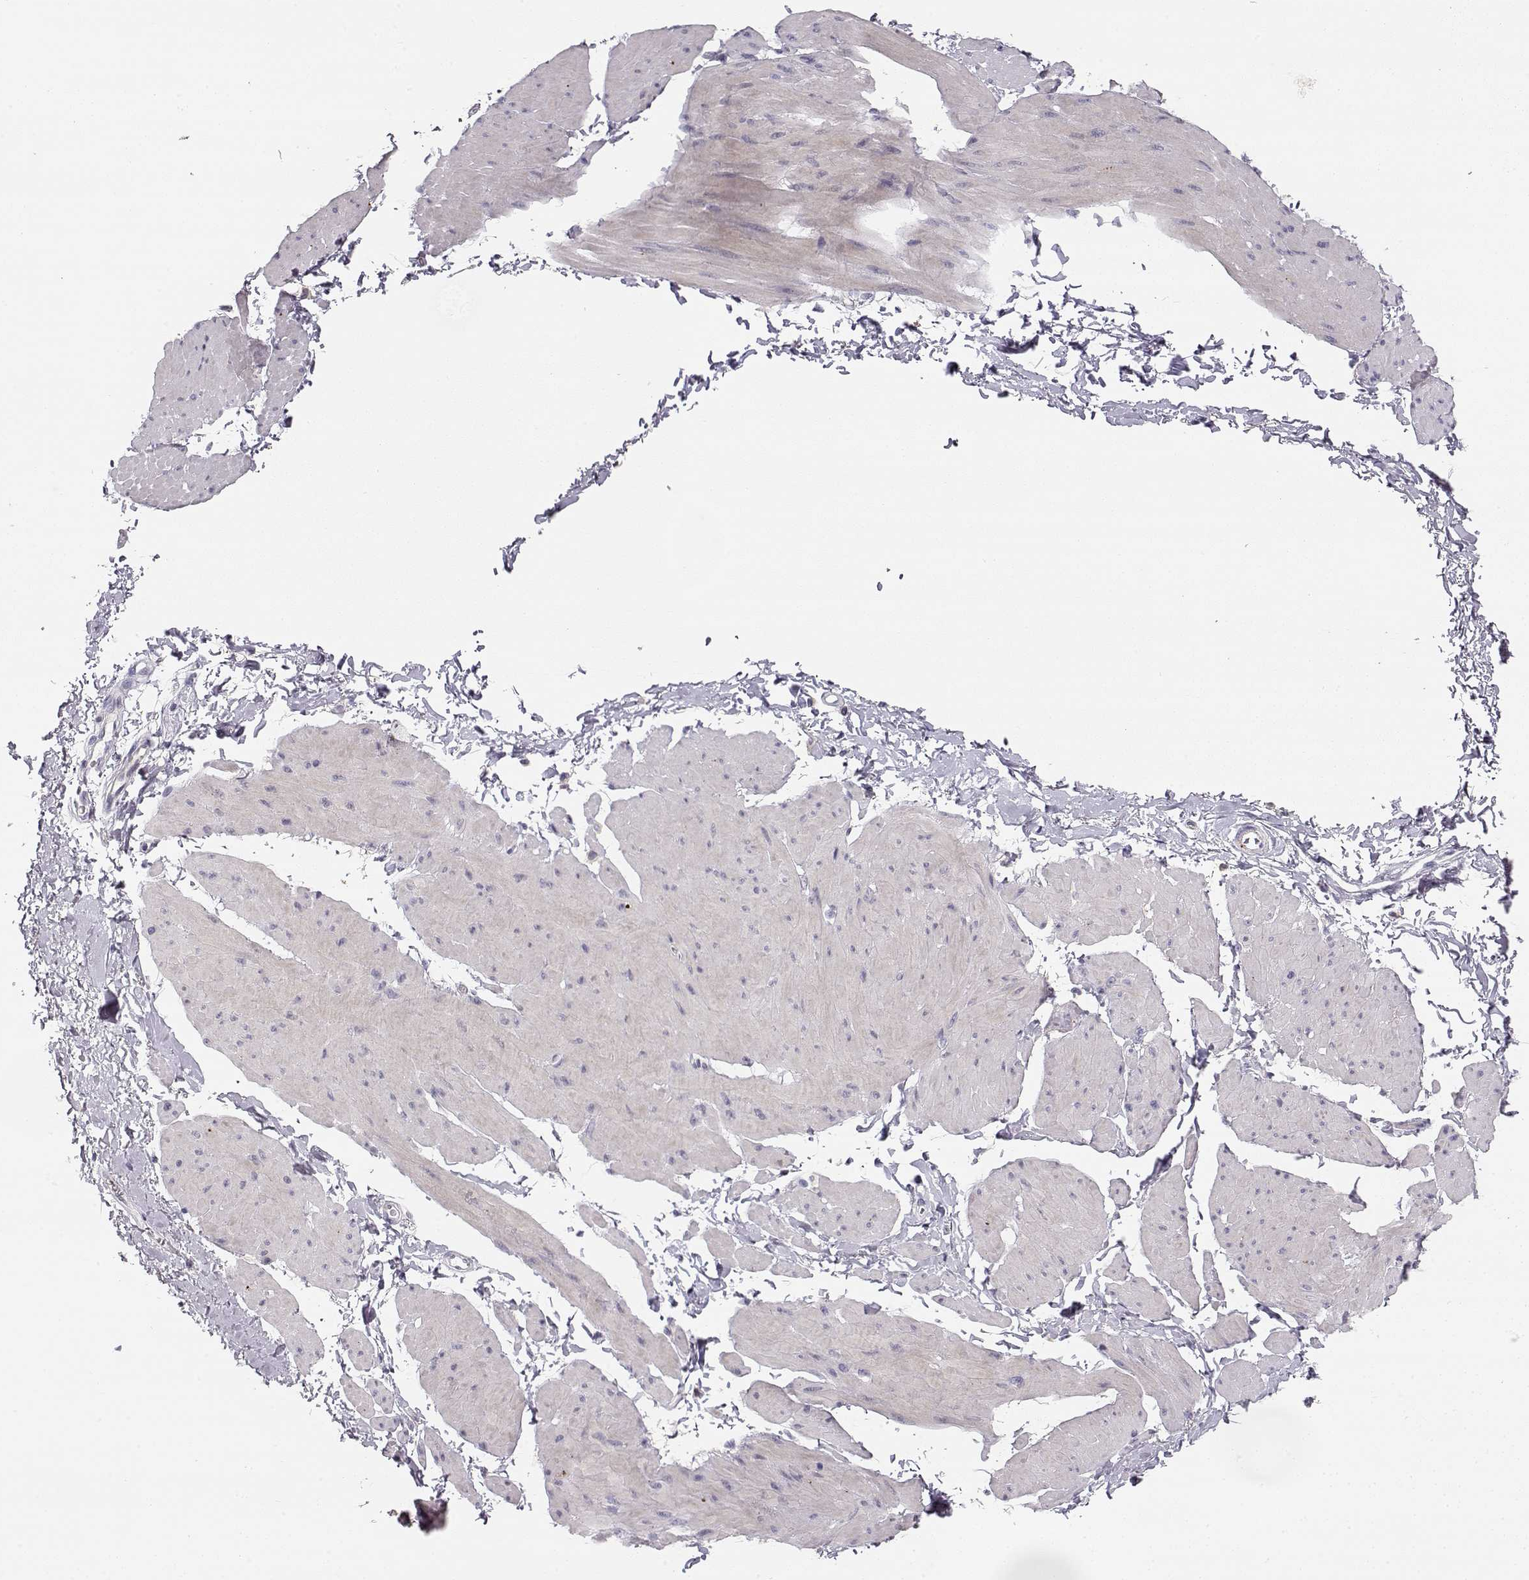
{"staining": {"intensity": "negative", "quantity": "none", "location": "none"}, "tissue": "smooth muscle", "cell_type": "Smooth muscle cells", "image_type": "normal", "snomed": [{"axis": "morphology", "description": "Normal tissue, NOS"}, {"axis": "topography", "description": "Adipose tissue"}, {"axis": "topography", "description": "Smooth muscle"}, {"axis": "topography", "description": "Peripheral nerve tissue"}], "caption": "This is a image of IHC staining of unremarkable smooth muscle, which shows no staining in smooth muscle cells. The staining was performed using DAB to visualize the protein expression in brown, while the nuclei were stained in blue with hematoxylin (Magnification: 20x).", "gene": "TTC26", "patient": {"sex": "male", "age": 83}}